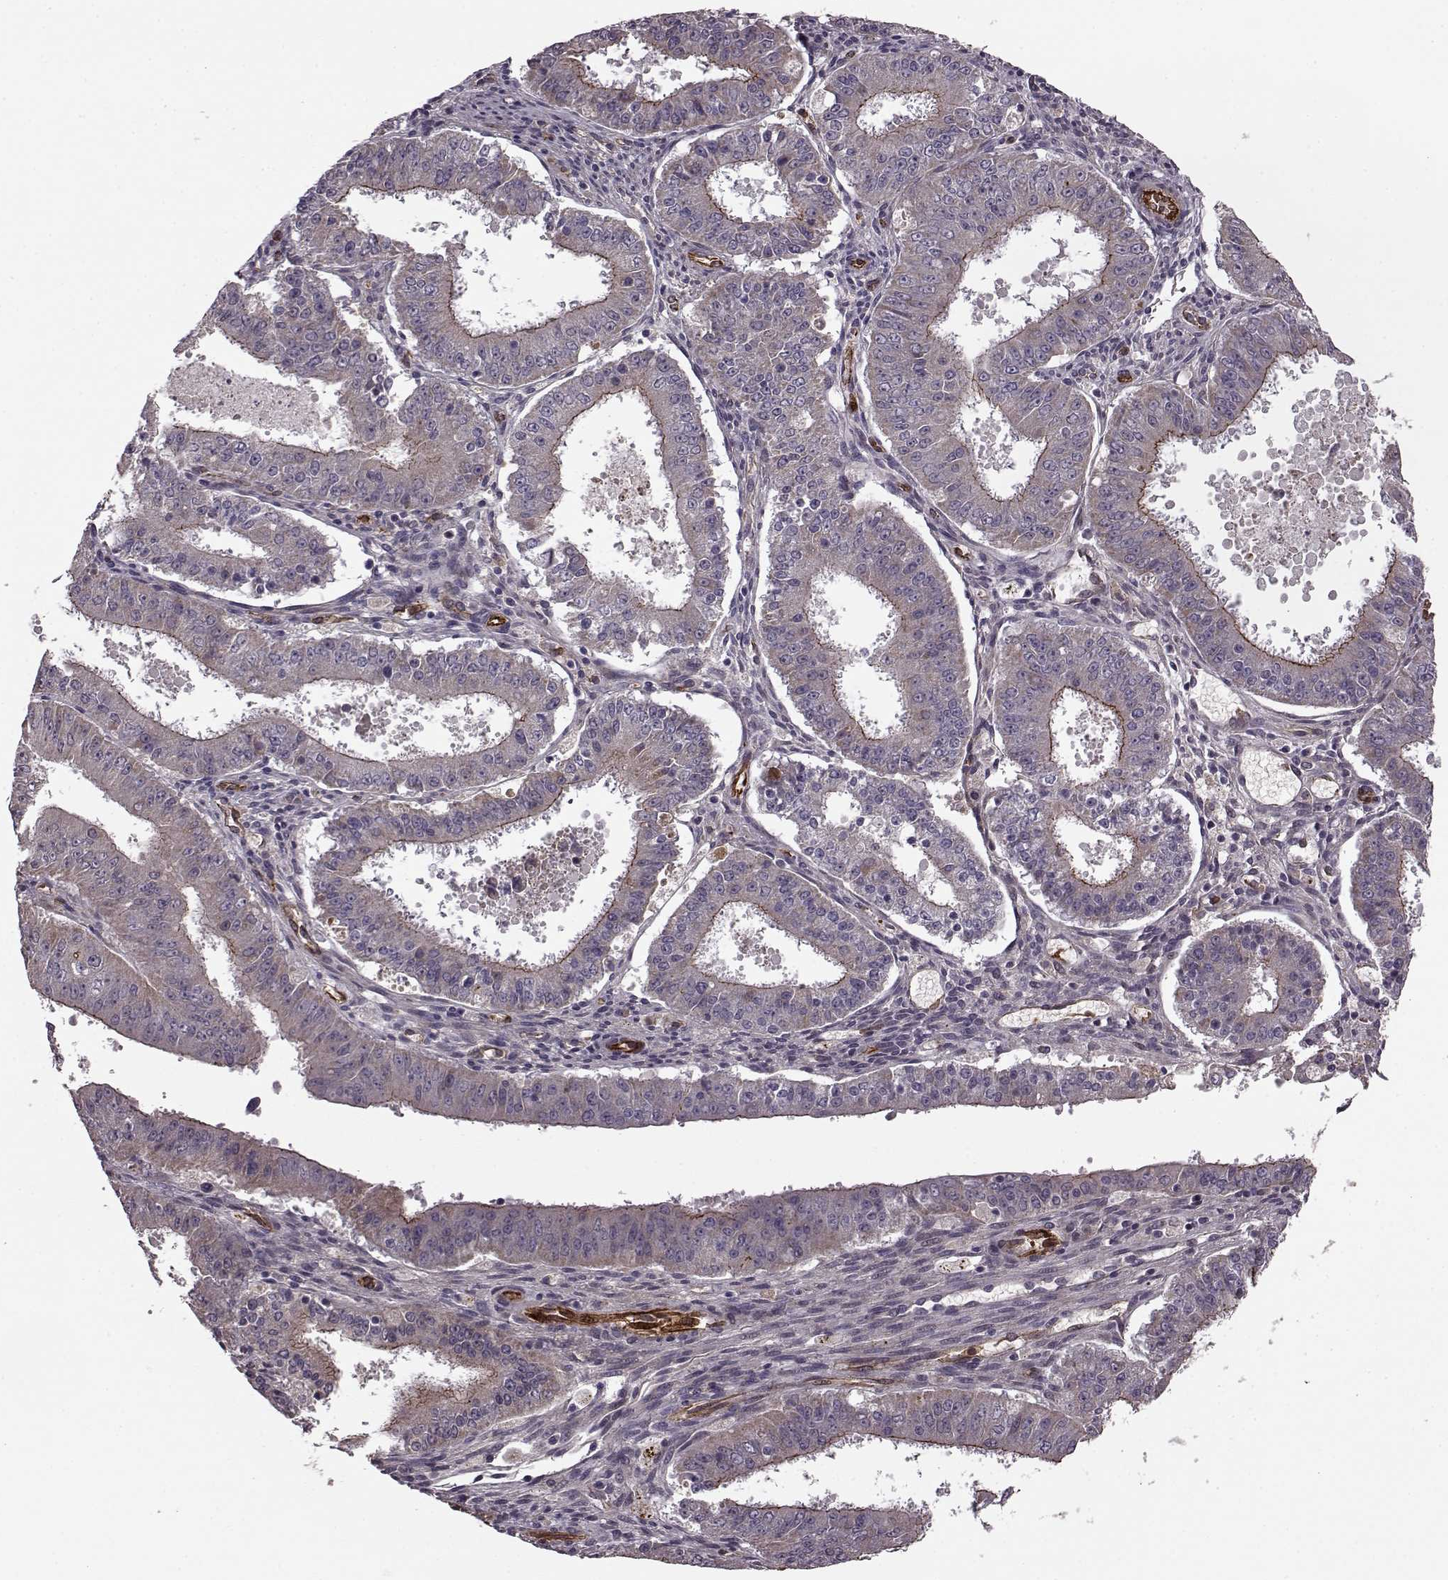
{"staining": {"intensity": "strong", "quantity": "25%-75%", "location": "cytoplasmic/membranous"}, "tissue": "ovarian cancer", "cell_type": "Tumor cells", "image_type": "cancer", "snomed": [{"axis": "morphology", "description": "Carcinoma, endometroid"}, {"axis": "topography", "description": "Ovary"}], "caption": "Human ovarian cancer (endometroid carcinoma) stained with a brown dye reveals strong cytoplasmic/membranous positive positivity in about 25%-75% of tumor cells.", "gene": "SYNPO", "patient": {"sex": "female", "age": 42}}